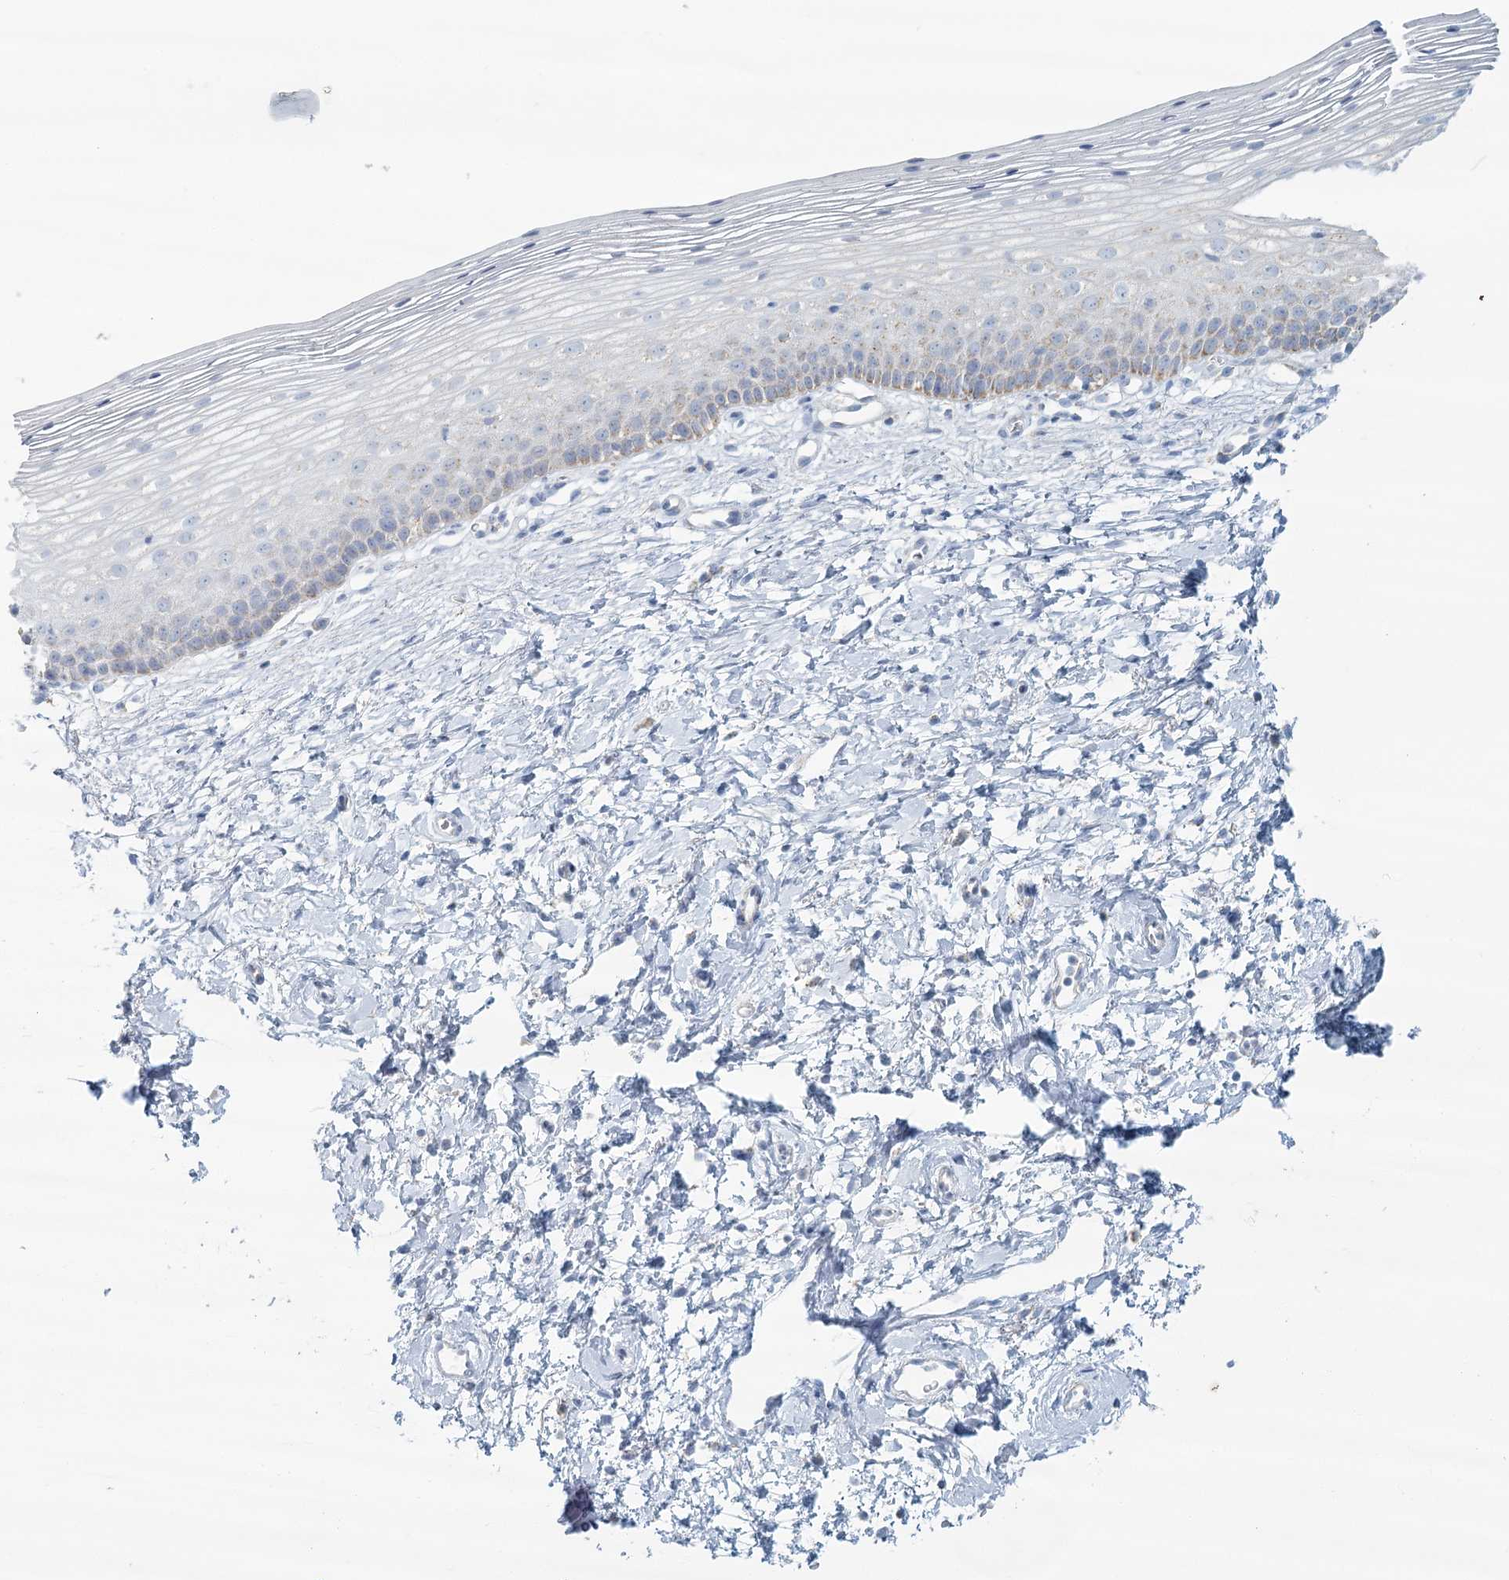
{"staining": {"intensity": "moderate", "quantity": "<25%", "location": "cytoplasmic/membranous"}, "tissue": "cervix", "cell_type": "Glandular cells", "image_type": "normal", "snomed": [{"axis": "morphology", "description": "Normal tissue, NOS"}, {"axis": "topography", "description": "Cervix"}], "caption": "Immunohistochemistry histopathology image of unremarkable human cervix stained for a protein (brown), which exhibits low levels of moderate cytoplasmic/membranous expression in approximately <25% of glandular cells.", "gene": "BPHL", "patient": {"sex": "female", "age": 72}}